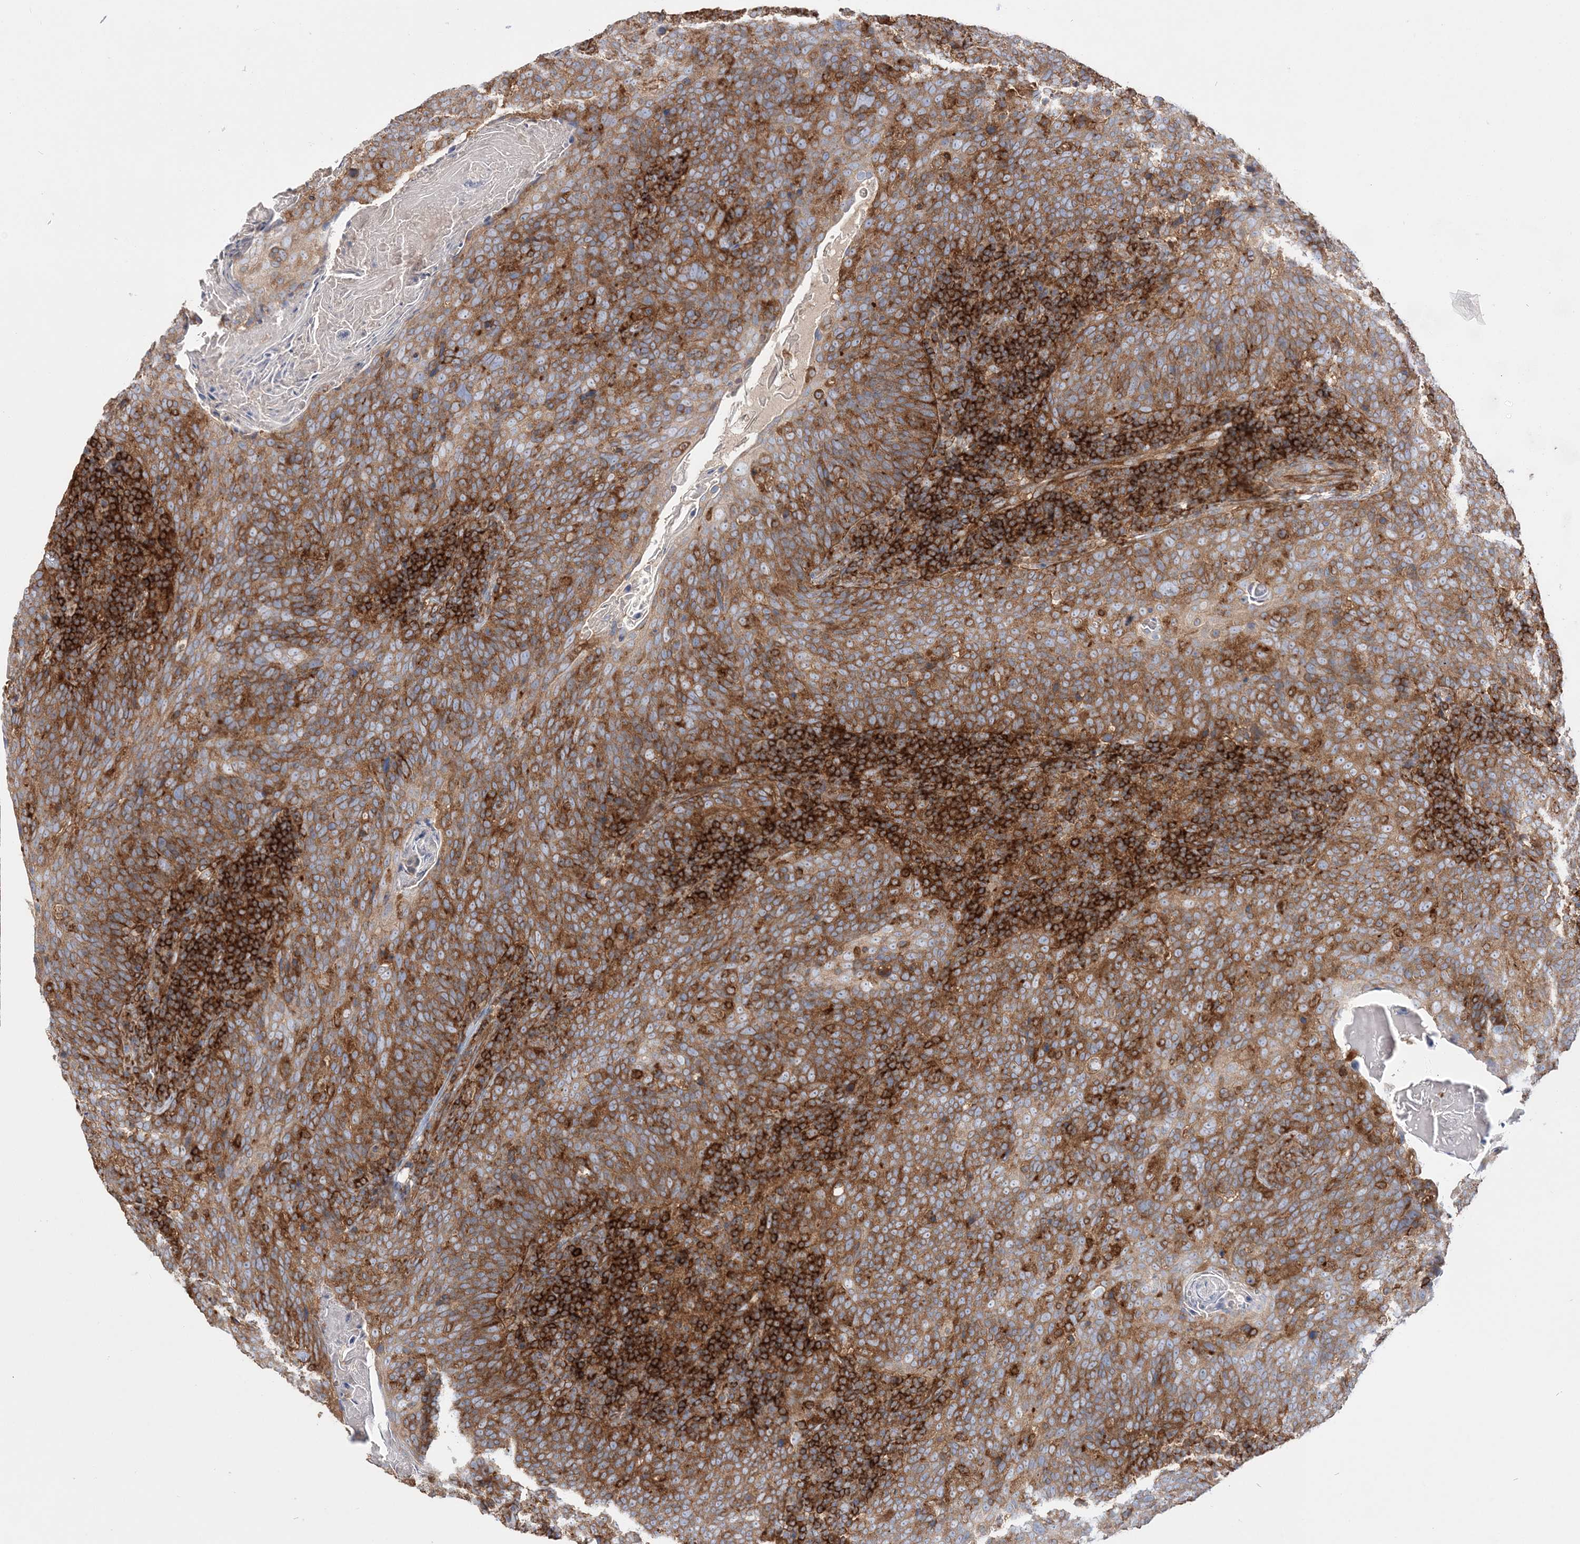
{"staining": {"intensity": "moderate", "quantity": ">75%", "location": "cytoplasmic/membranous"}, "tissue": "head and neck cancer", "cell_type": "Tumor cells", "image_type": "cancer", "snomed": [{"axis": "morphology", "description": "Squamous cell carcinoma, NOS"}, {"axis": "morphology", "description": "Squamous cell carcinoma, metastatic, NOS"}, {"axis": "topography", "description": "Lymph node"}, {"axis": "topography", "description": "Head-Neck"}], "caption": "Protein staining of head and neck cancer (metastatic squamous cell carcinoma) tissue reveals moderate cytoplasmic/membranous staining in approximately >75% of tumor cells.", "gene": "TBC1D5", "patient": {"sex": "male", "age": 62}}